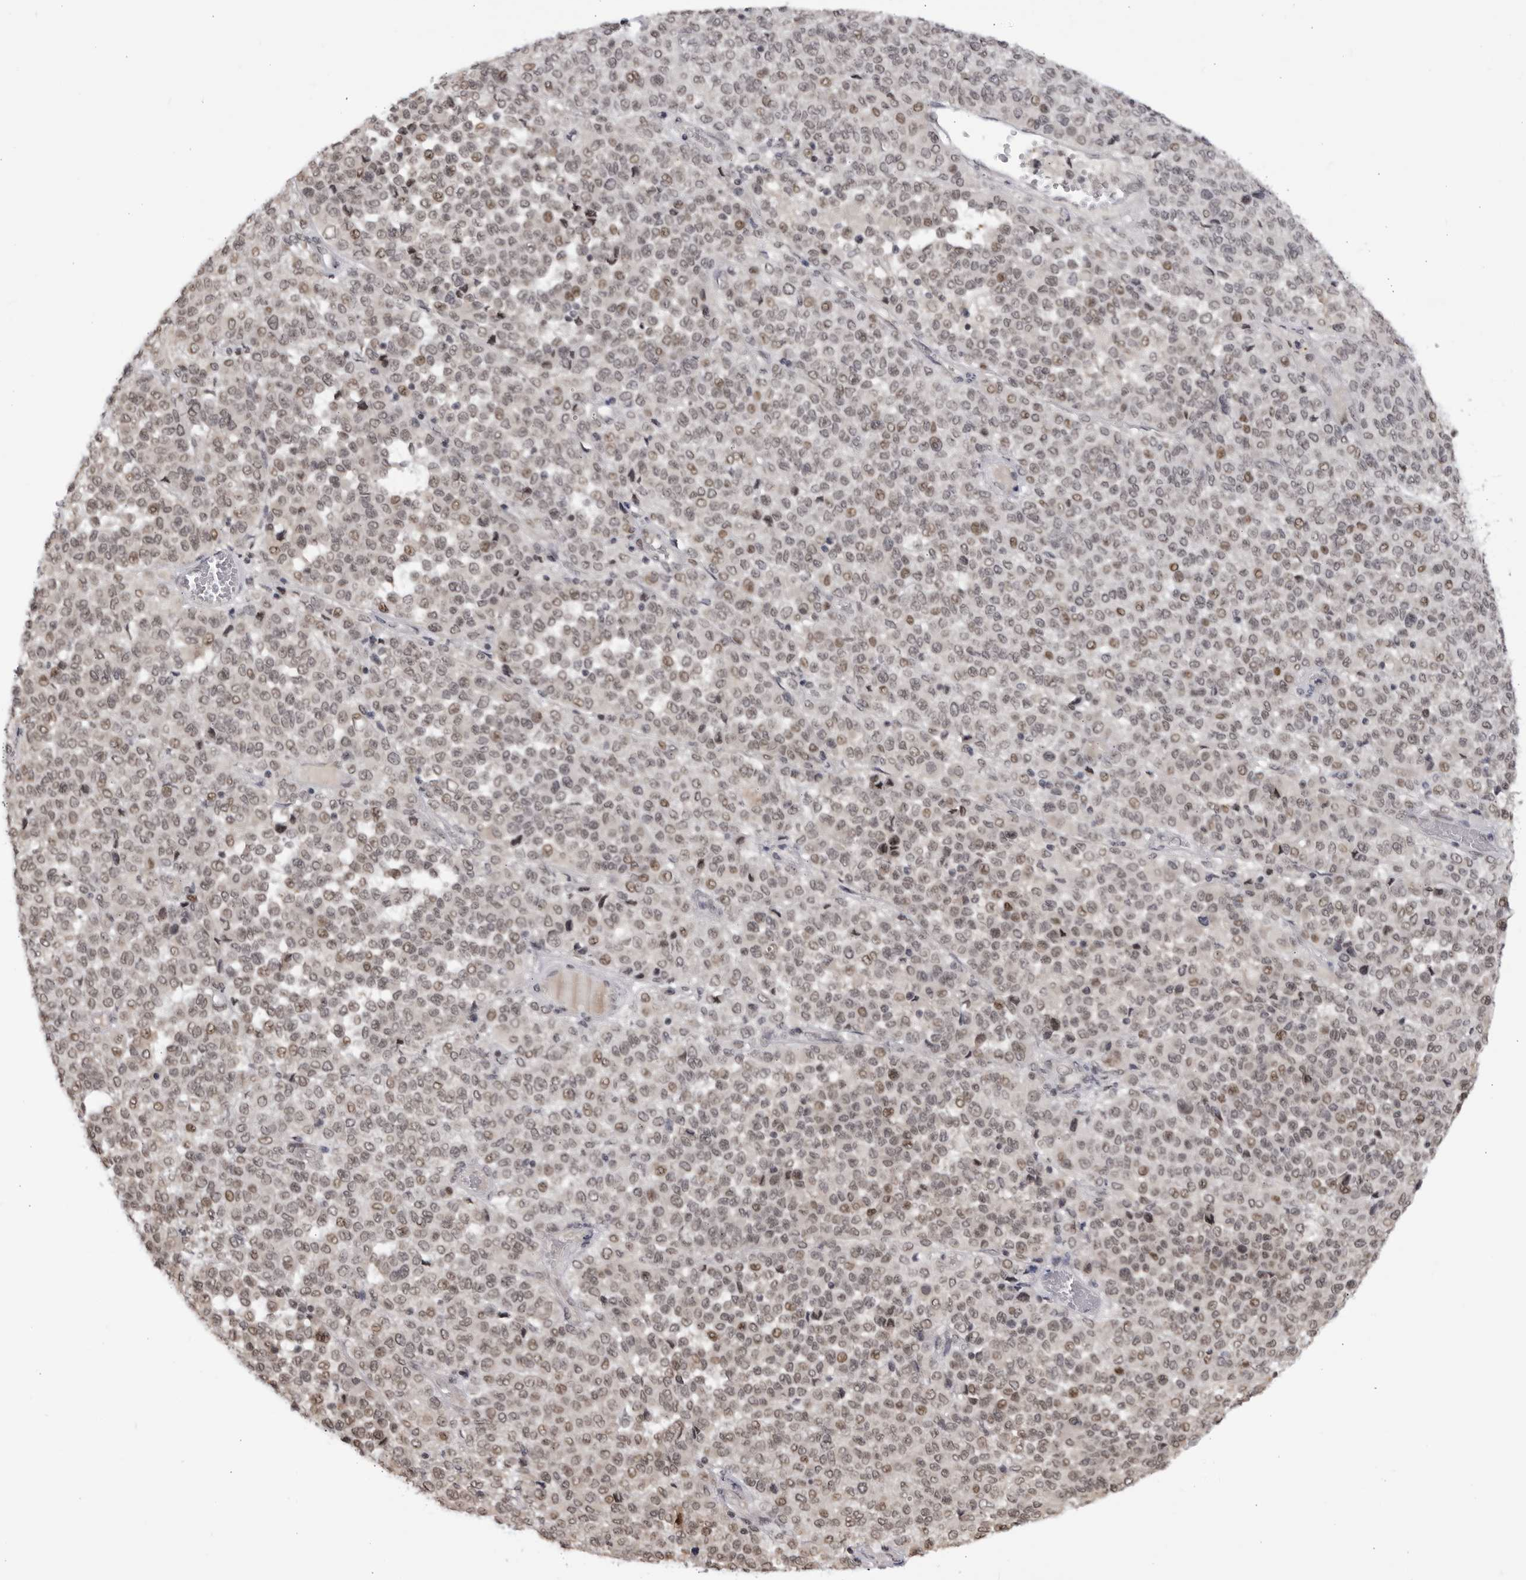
{"staining": {"intensity": "weak", "quantity": "25%-75%", "location": "nuclear"}, "tissue": "melanoma", "cell_type": "Tumor cells", "image_type": "cancer", "snomed": [{"axis": "morphology", "description": "Malignant melanoma, Metastatic site"}, {"axis": "topography", "description": "Pancreas"}], "caption": "Immunohistochemistry (IHC) photomicrograph of neoplastic tissue: human melanoma stained using immunohistochemistry demonstrates low levels of weak protein expression localized specifically in the nuclear of tumor cells, appearing as a nuclear brown color.", "gene": "RASGEF1C", "patient": {"sex": "female", "age": 30}}